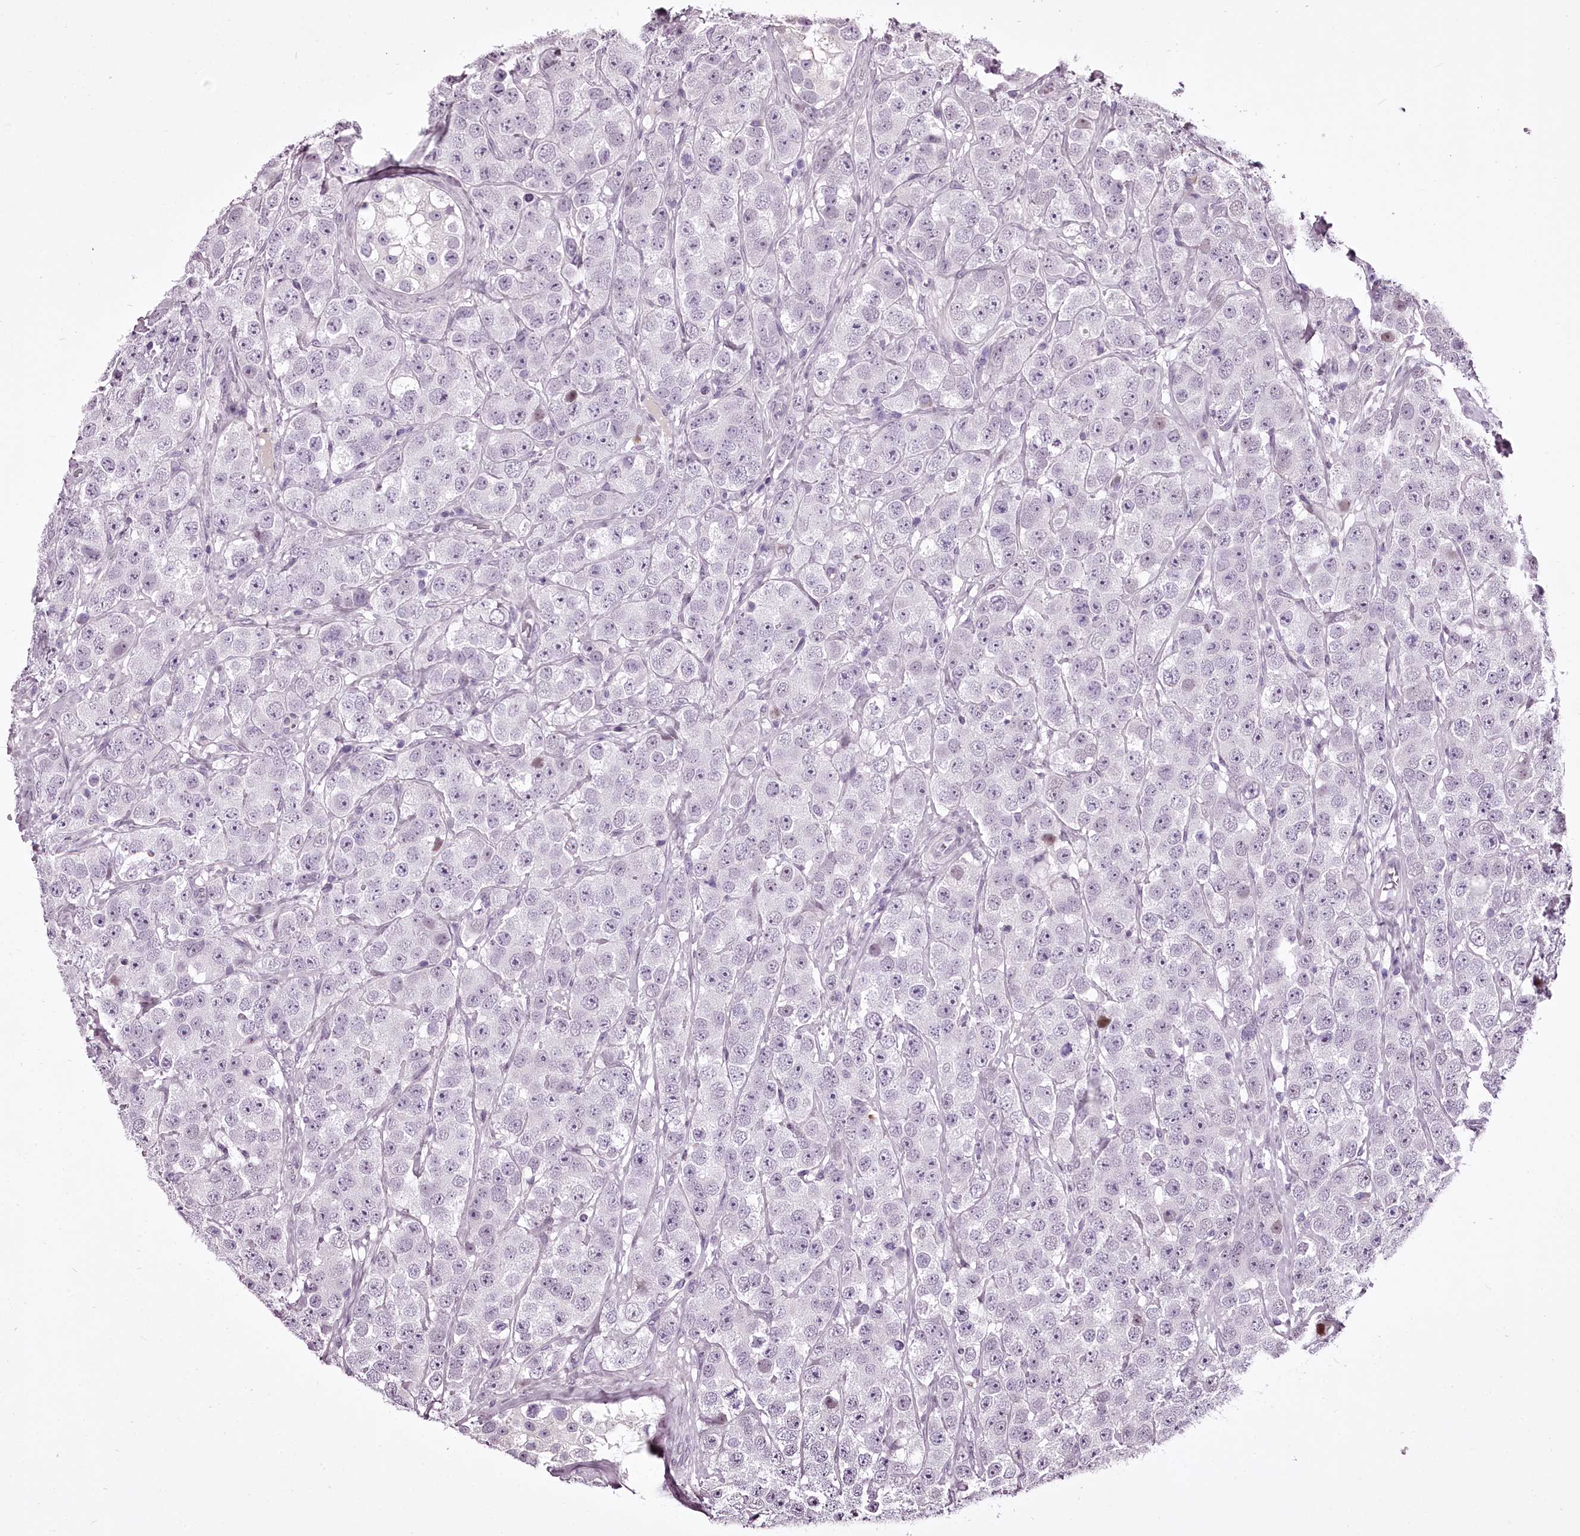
{"staining": {"intensity": "negative", "quantity": "none", "location": "none"}, "tissue": "testis cancer", "cell_type": "Tumor cells", "image_type": "cancer", "snomed": [{"axis": "morphology", "description": "Seminoma, NOS"}, {"axis": "topography", "description": "Testis"}], "caption": "Testis seminoma was stained to show a protein in brown. There is no significant expression in tumor cells.", "gene": "C1orf56", "patient": {"sex": "male", "age": 28}}